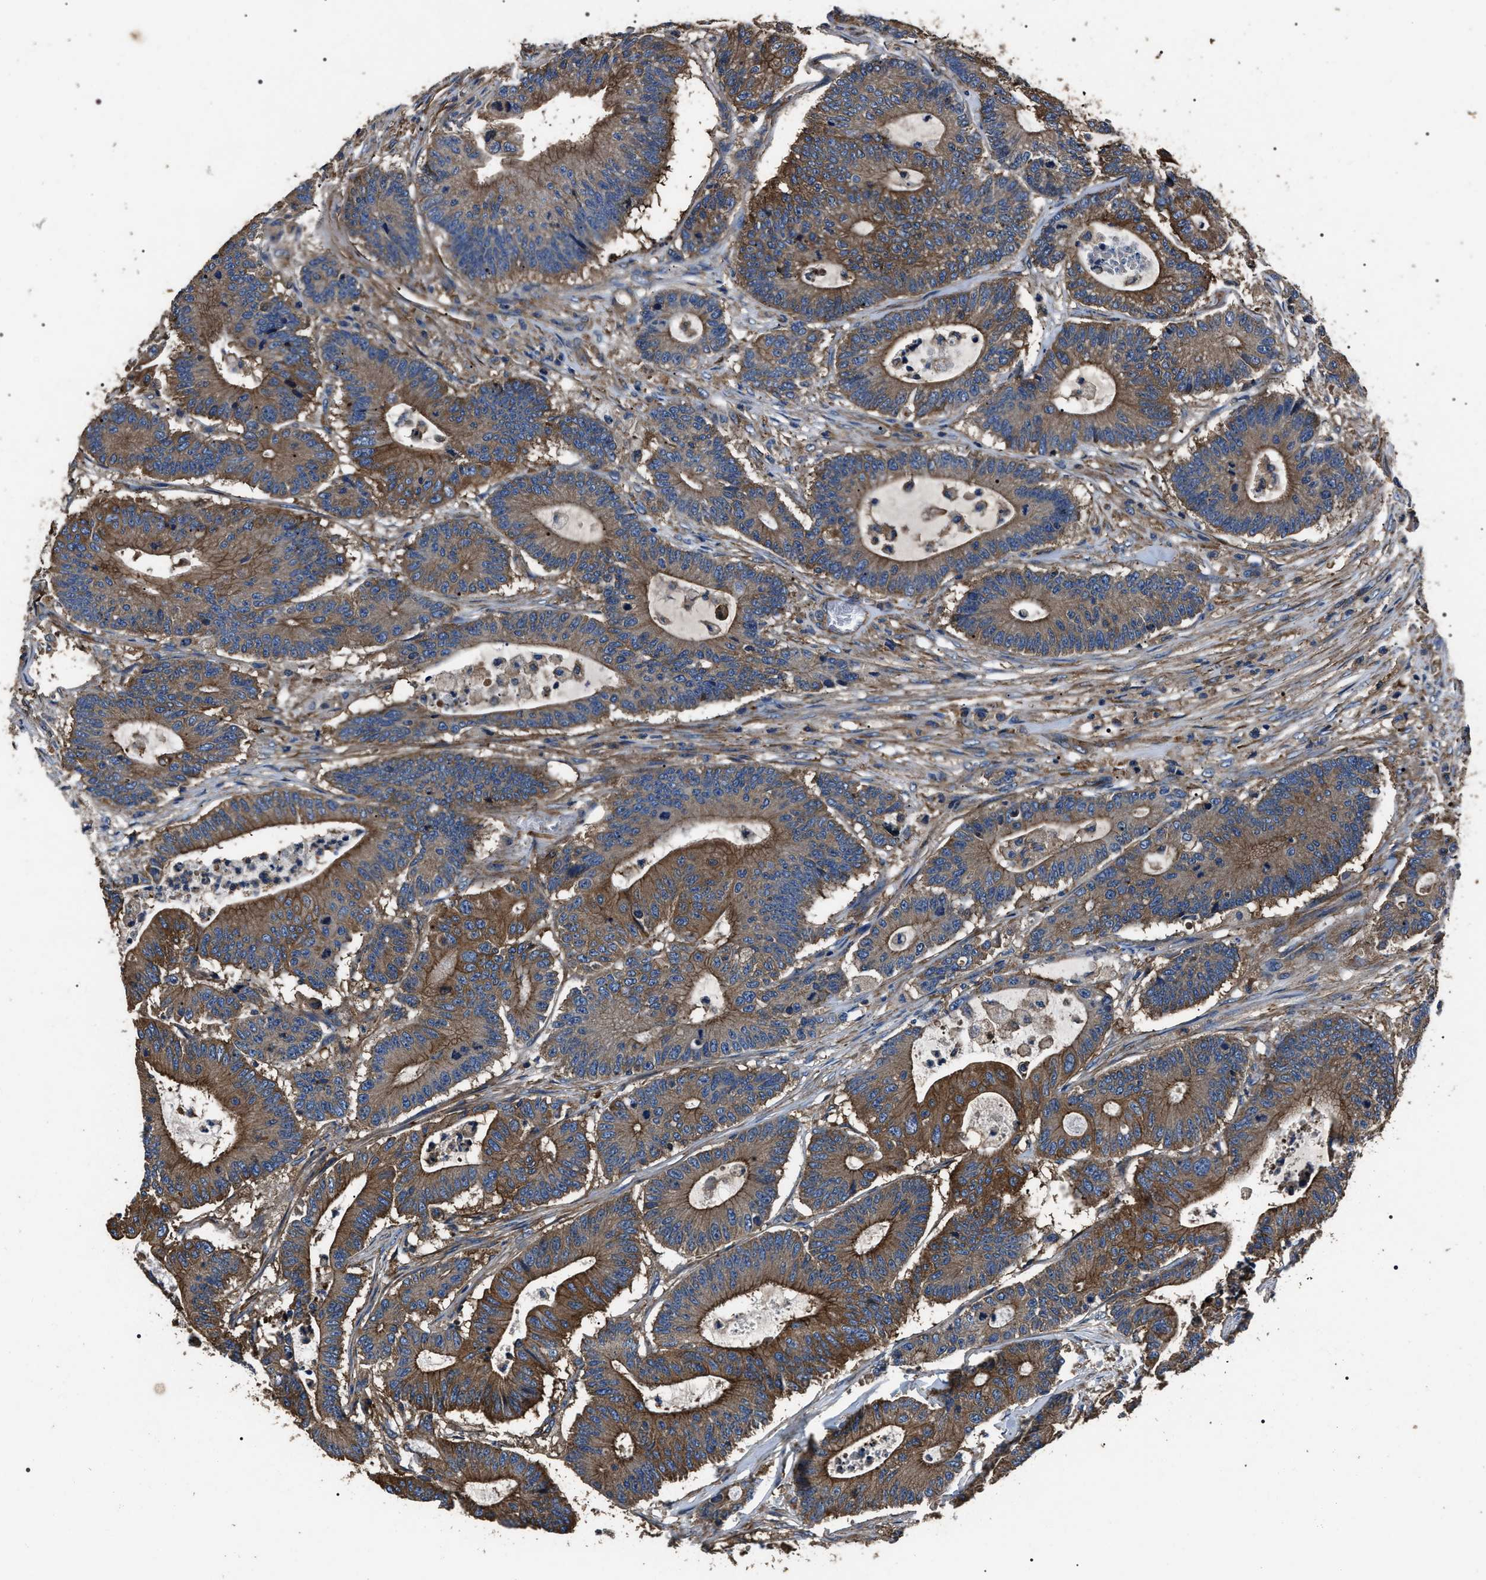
{"staining": {"intensity": "moderate", "quantity": ">75%", "location": "cytoplasmic/membranous"}, "tissue": "colorectal cancer", "cell_type": "Tumor cells", "image_type": "cancer", "snomed": [{"axis": "morphology", "description": "Adenocarcinoma, NOS"}, {"axis": "topography", "description": "Colon"}], "caption": "Immunohistochemistry (IHC) of adenocarcinoma (colorectal) reveals medium levels of moderate cytoplasmic/membranous positivity in about >75% of tumor cells. (Brightfield microscopy of DAB IHC at high magnification).", "gene": "HSCB", "patient": {"sex": "female", "age": 84}}